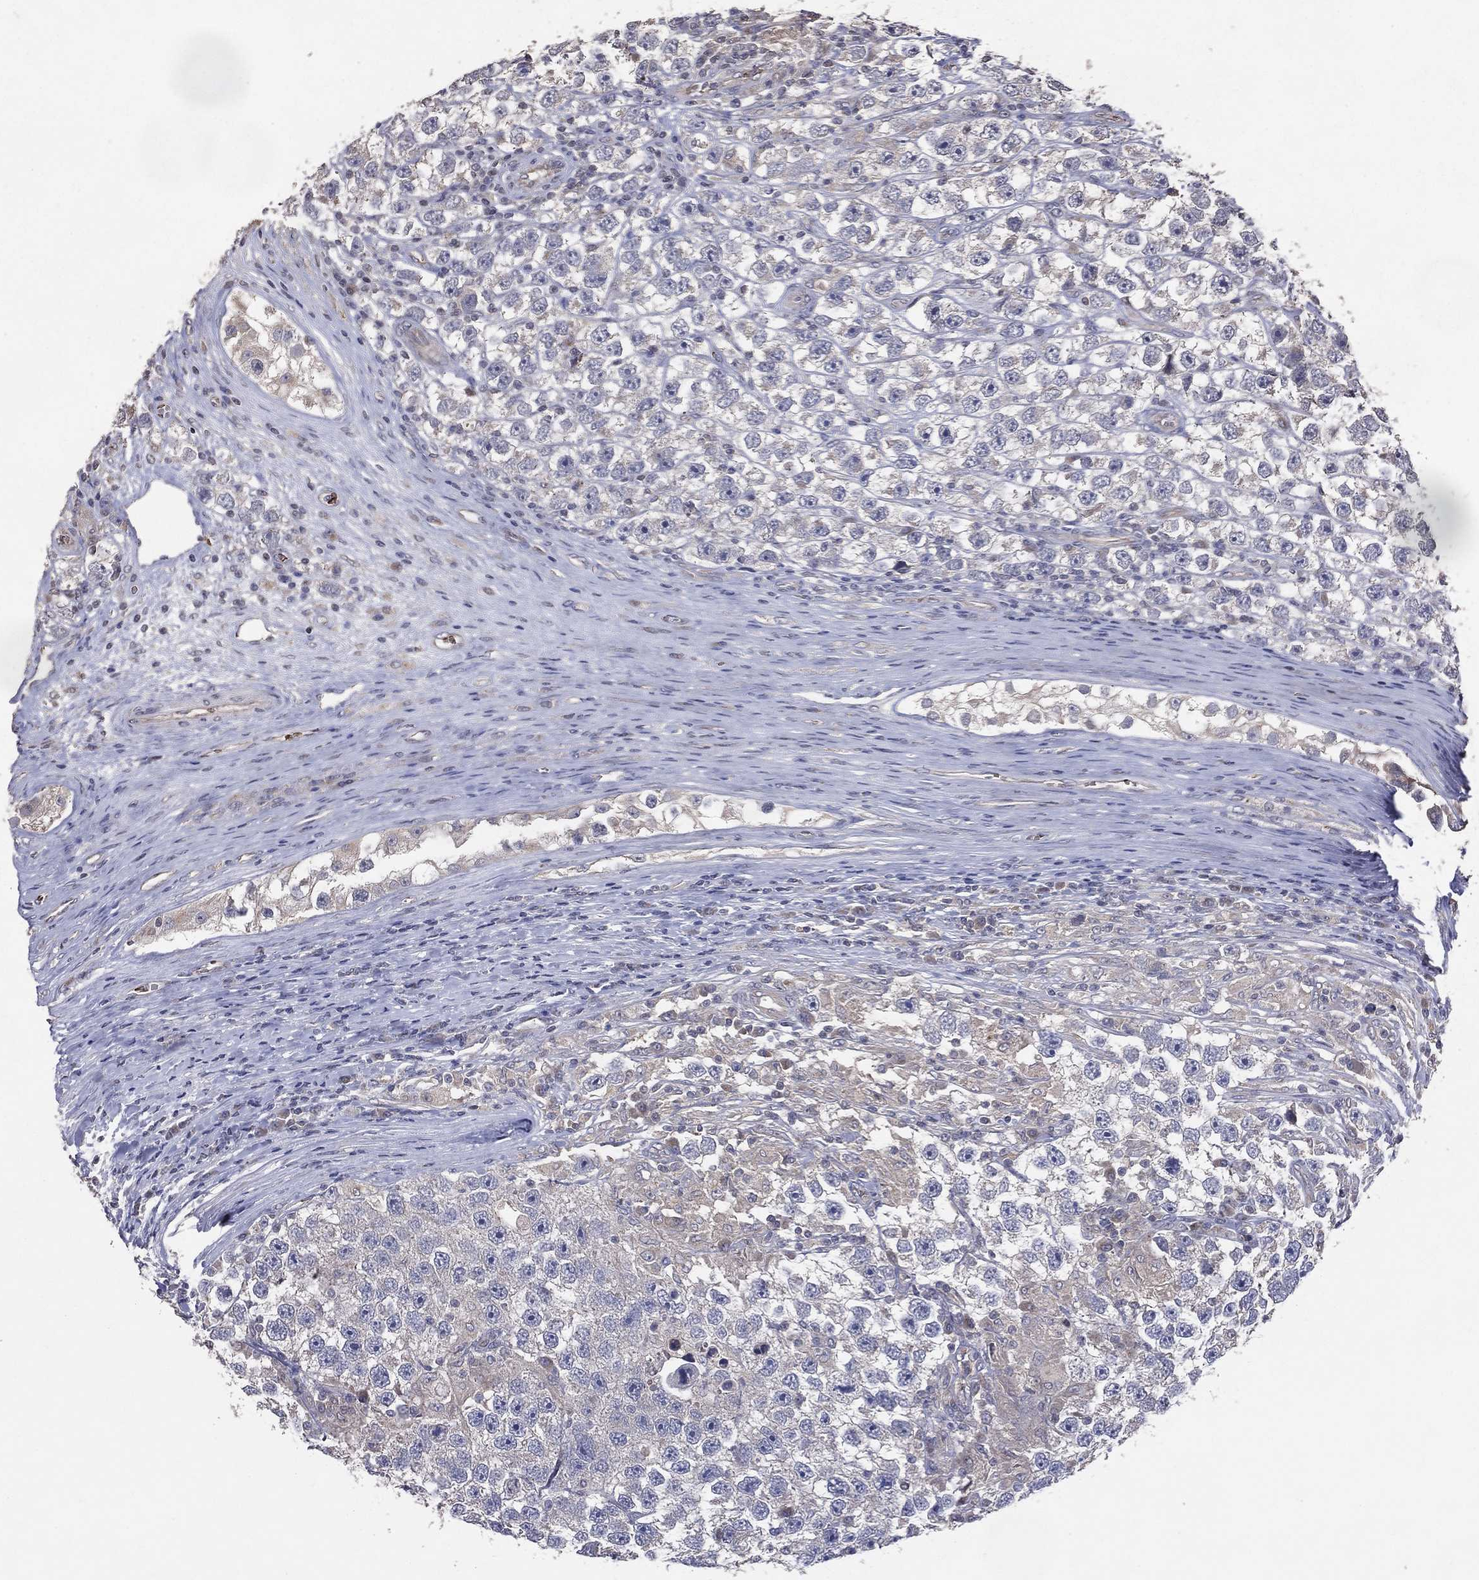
{"staining": {"intensity": "negative", "quantity": "none", "location": "none"}, "tissue": "testis cancer", "cell_type": "Tumor cells", "image_type": "cancer", "snomed": [{"axis": "morphology", "description": "Seminoma, NOS"}, {"axis": "topography", "description": "Testis"}], "caption": "Immunohistochemistry of testis cancer exhibits no expression in tumor cells.", "gene": "DNAH7", "patient": {"sex": "male", "age": 26}}